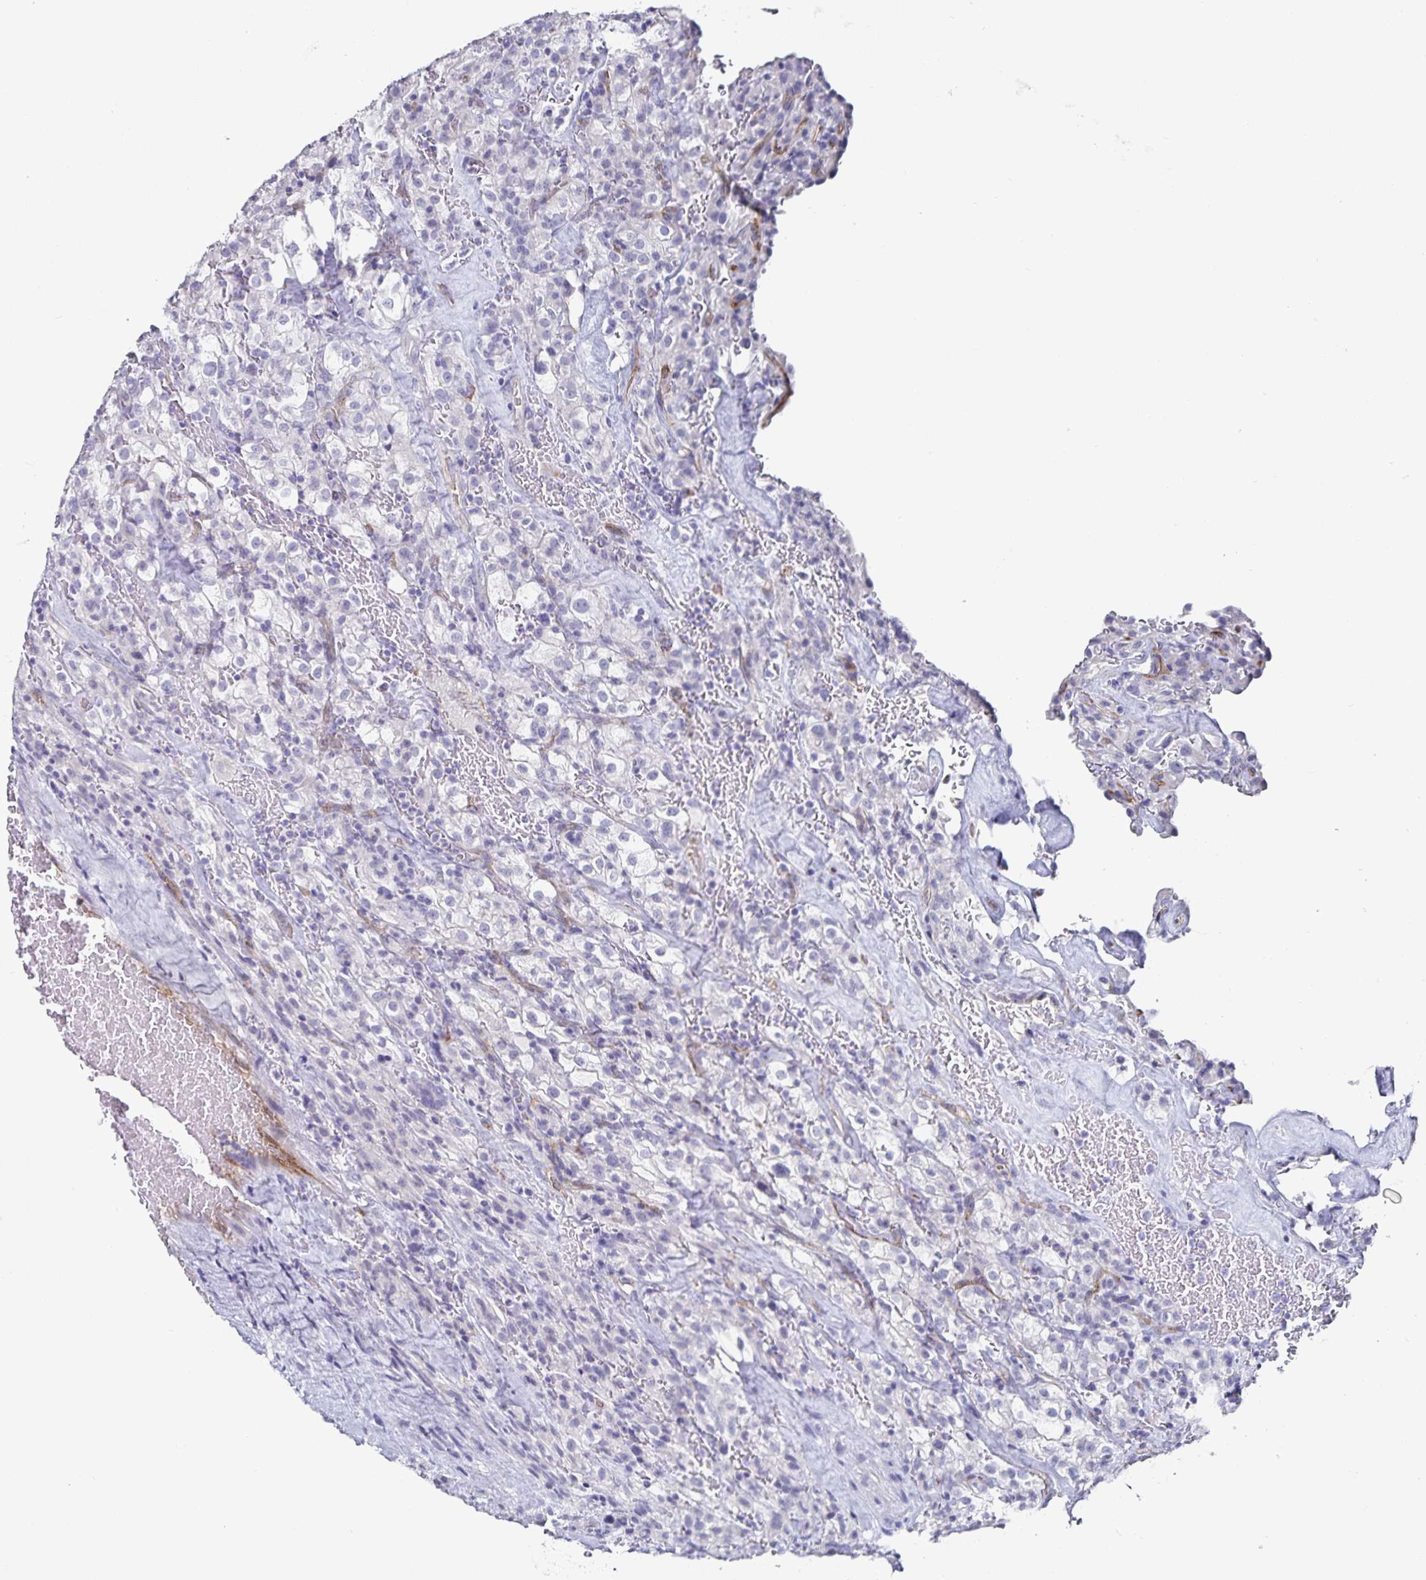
{"staining": {"intensity": "negative", "quantity": "none", "location": "none"}, "tissue": "renal cancer", "cell_type": "Tumor cells", "image_type": "cancer", "snomed": [{"axis": "morphology", "description": "Adenocarcinoma, NOS"}, {"axis": "topography", "description": "Kidney"}], "caption": "A high-resolution image shows immunohistochemistry (IHC) staining of adenocarcinoma (renal), which displays no significant positivity in tumor cells.", "gene": "PODXL", "patient": {"sex": "female", "age": 74}}